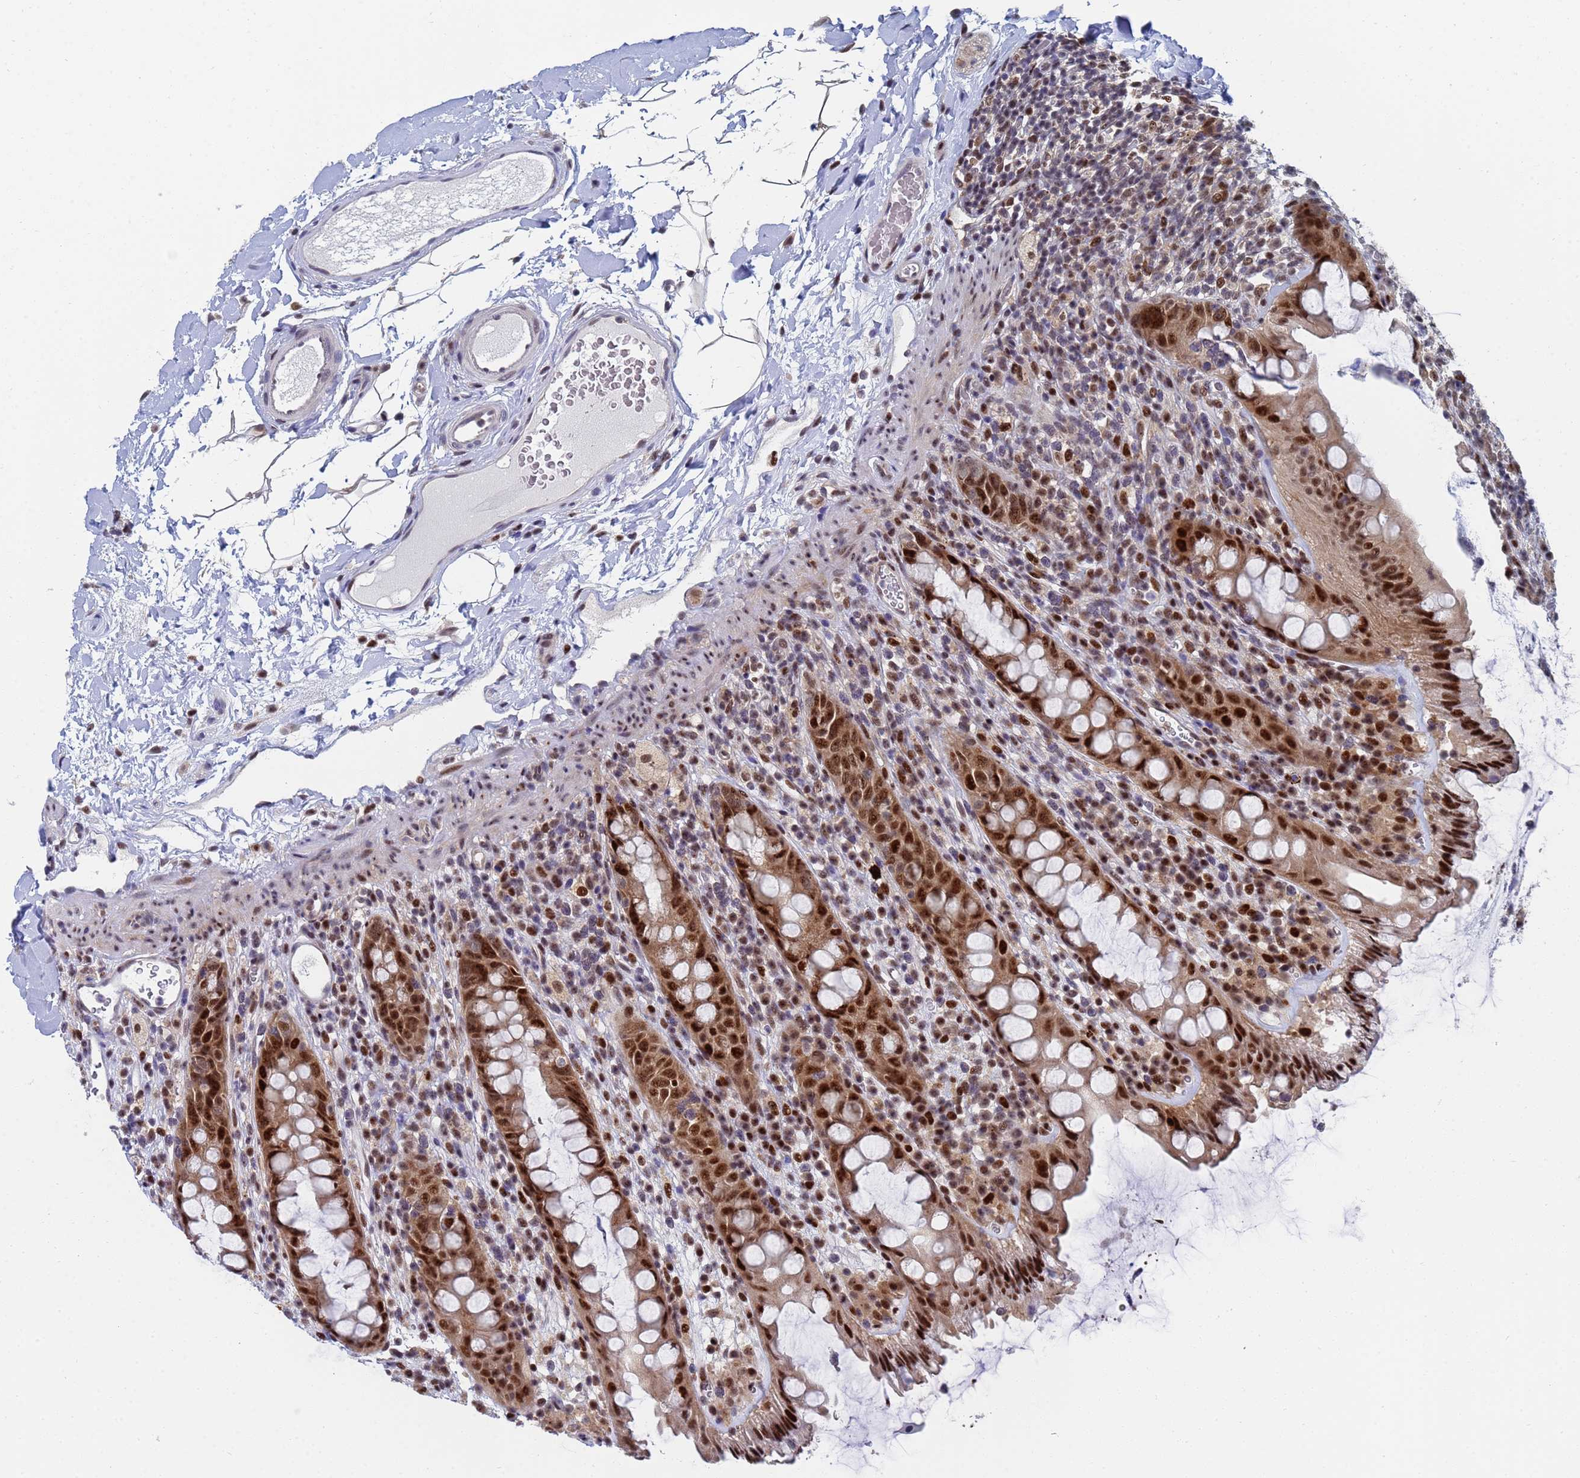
{"staining": {"intensity": "strong", "quantity": ">75%", "location": "cytoplasmic/membranous,nuclear"}, "tissue": "rectum", "cell_type": "Glandular cells", "image_type": "normal", "snomed": [{"axis": "morphology", "description": "Normal tissue, NOS"}, {"axis": "topography", "description": "Rectum"}], "caption": "Protein staining of normal rectum exhibits strong cytoplasmic/membranous,nuclear staining in about >75% of glandular cells. Using DAB (3,3'-diaminobenzidine) (brown) and hematoxylin (blue) stains, captured at high magnification using brightfield microscopy.", "gene": "AP5Z1", "patient": {"sex": "female", "age": 57}}